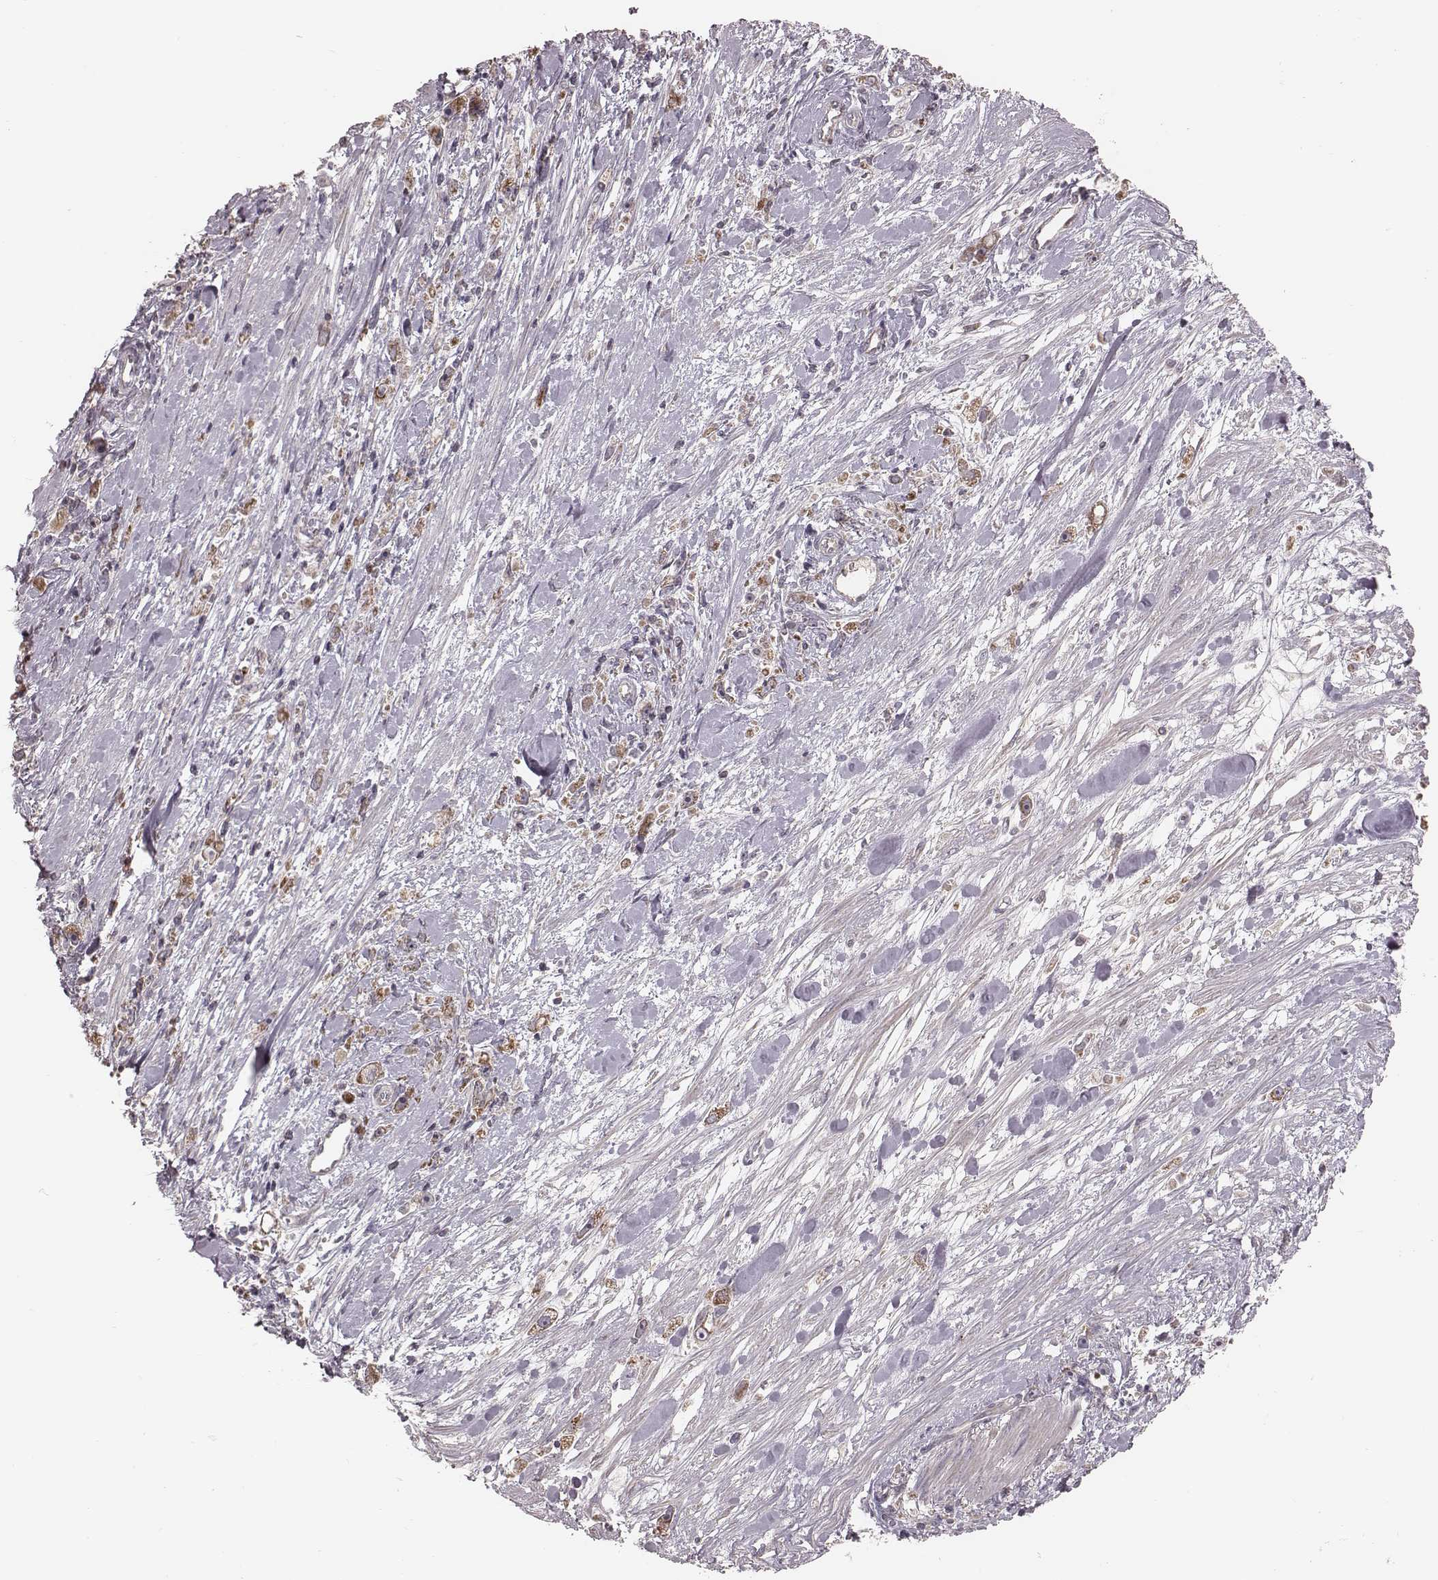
{"staining": {"intensity": "moderate", "quantity": ">75%", "location": "cytoplasmic/membranous"}, "tissue": "stomach cancer", "cell_type": "Tumor cells", "image_type": "cancer", "snomed": [{"axis": "morphology", "description": "Adenocarcinoma, NOS"}, {"axis": "topography", "description": "Stomach"}], "caption": "Immunohistochemical staining of stomach adenocarcinoma demonstrates moderate cytoplasmic/membranous protein positivity in about >75% of tumor cells.", "gene": "MRPS27", "patient": {"sex": "female", "age": 59}}